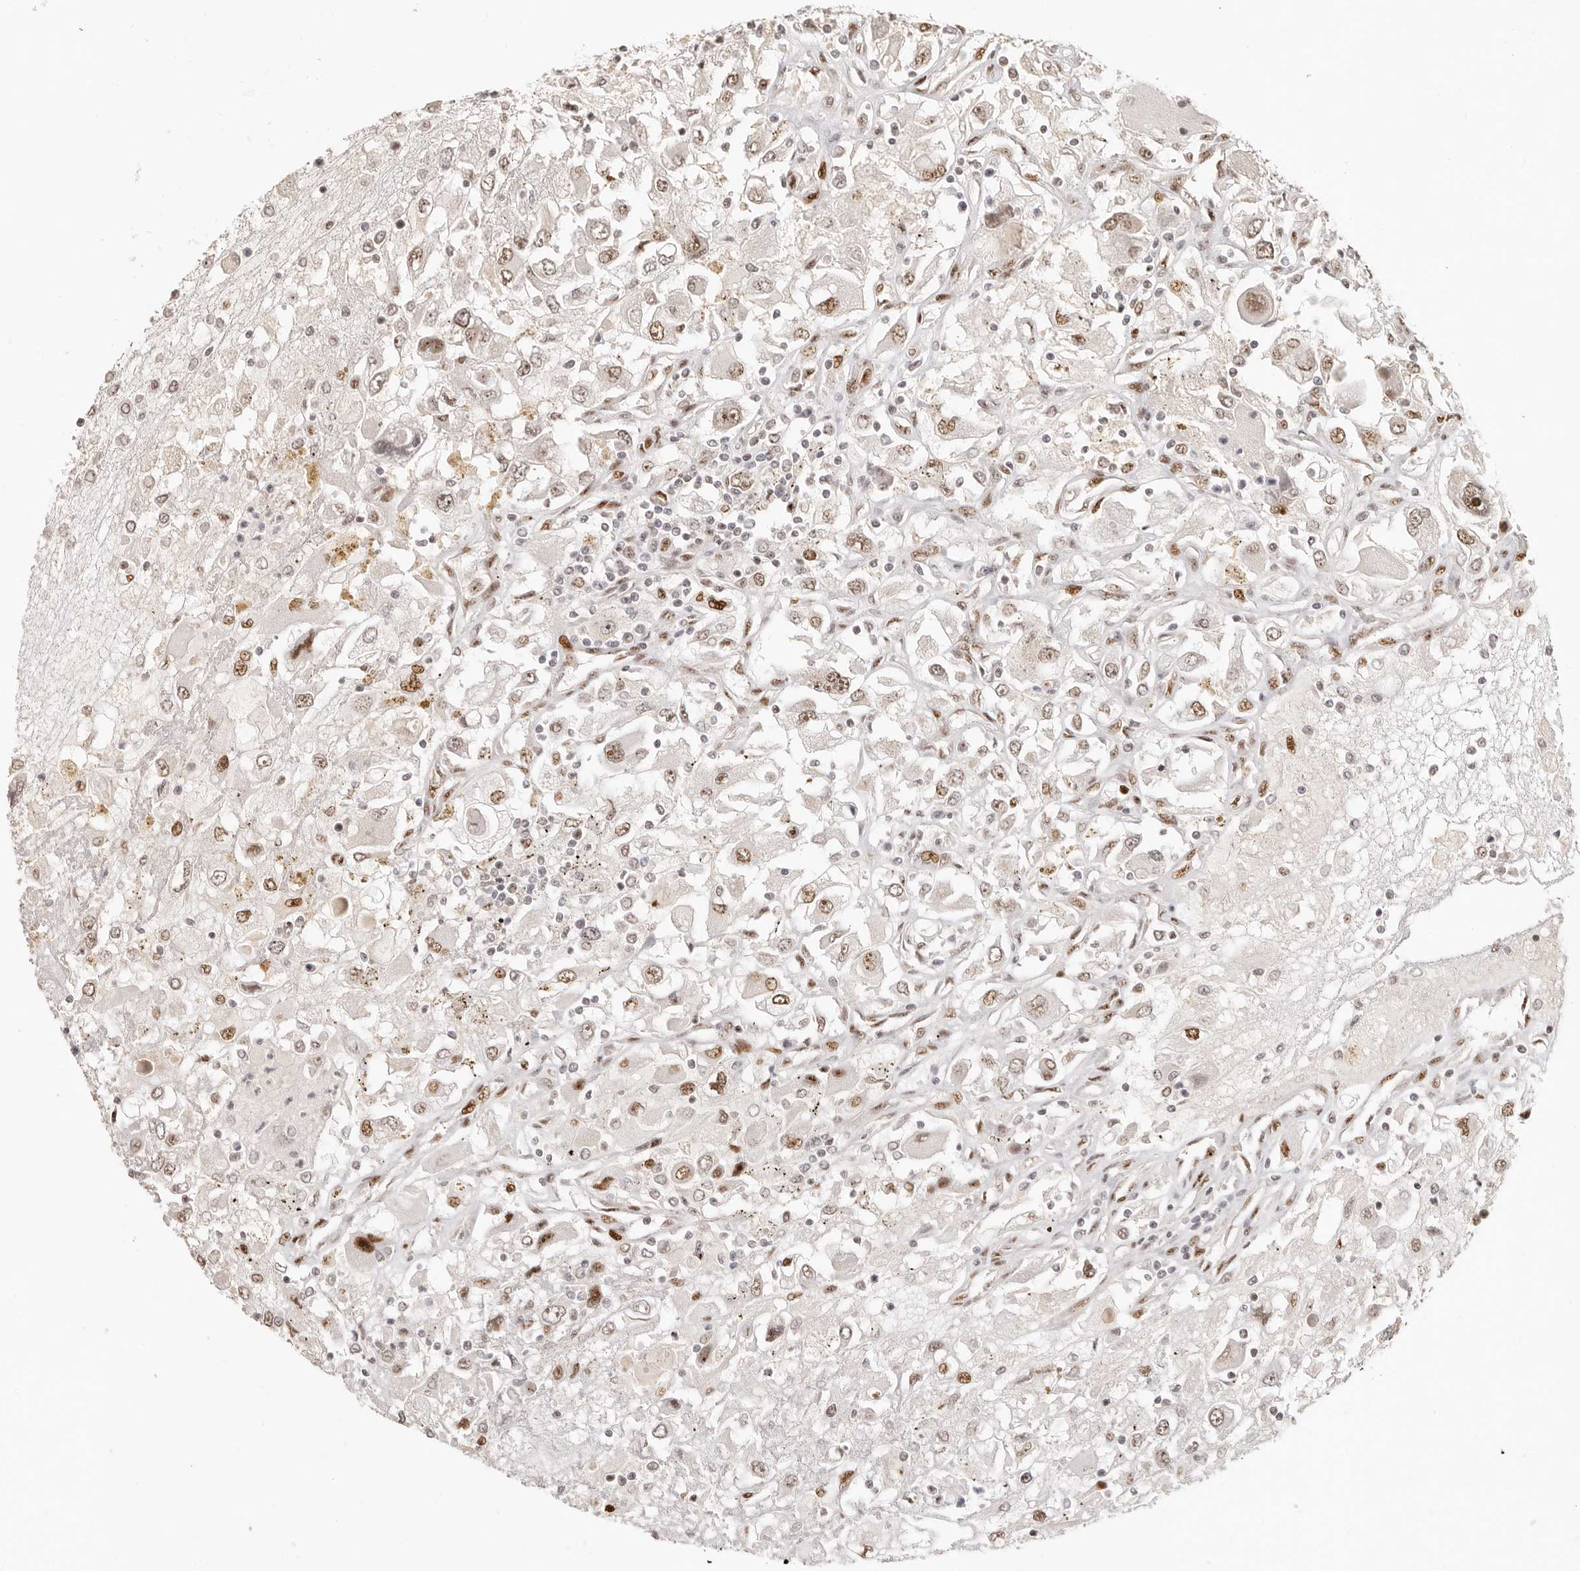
{"staining": {"intensity": "weak", "quantity": ">75%", "location": "nuclear"}, "tissue": "renal cancer", "cell_type": "Tumor cells", "image_type": "cancer", "snomed": [{"axis": "morphology", "description": "Adenocarcinoma, NOS"}, {"axis": "topography", "description": "Kidney"}], "caption": "Brown immunohistochemical staining in renal adenocarcinoma exhibits weak nuclear staining in about >75% of tumor cells. (DAB IHC, brown staining for protein, blue staining for nuclei).", "gene": "GPBP1L1", "patient": {"sex": "female", "age": 52}}